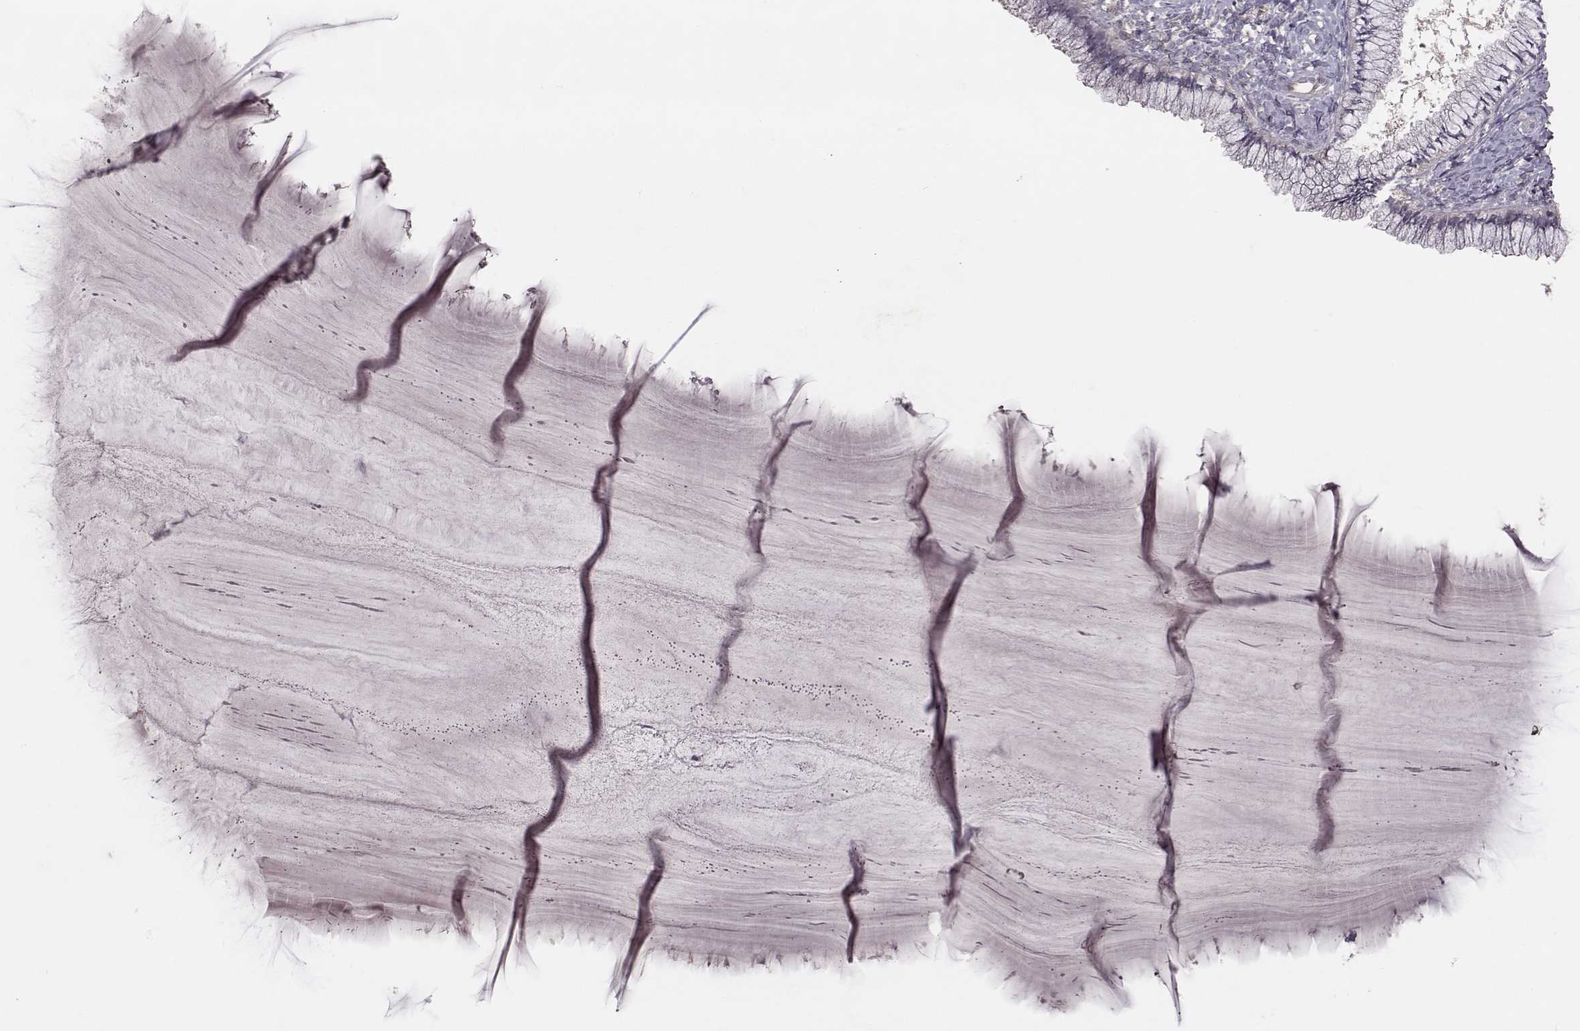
{"staining": {"intensity": "negative", "quantity": "none", "location": "none"}, "tissue": "cervix", "cell_type": "Glandular cells", "image_type": "normal", "snomed": [{"axis": "morphology", "description": "Normal tissue, NOS"}, {"axis": "topography", "description": "Cervix"}], "caption": "Immunohistochemical staining of normal cervix displays no significant expression in glandular cells.", "gene": "TLX3", "patient": {"sex": "female", "age": 37}}